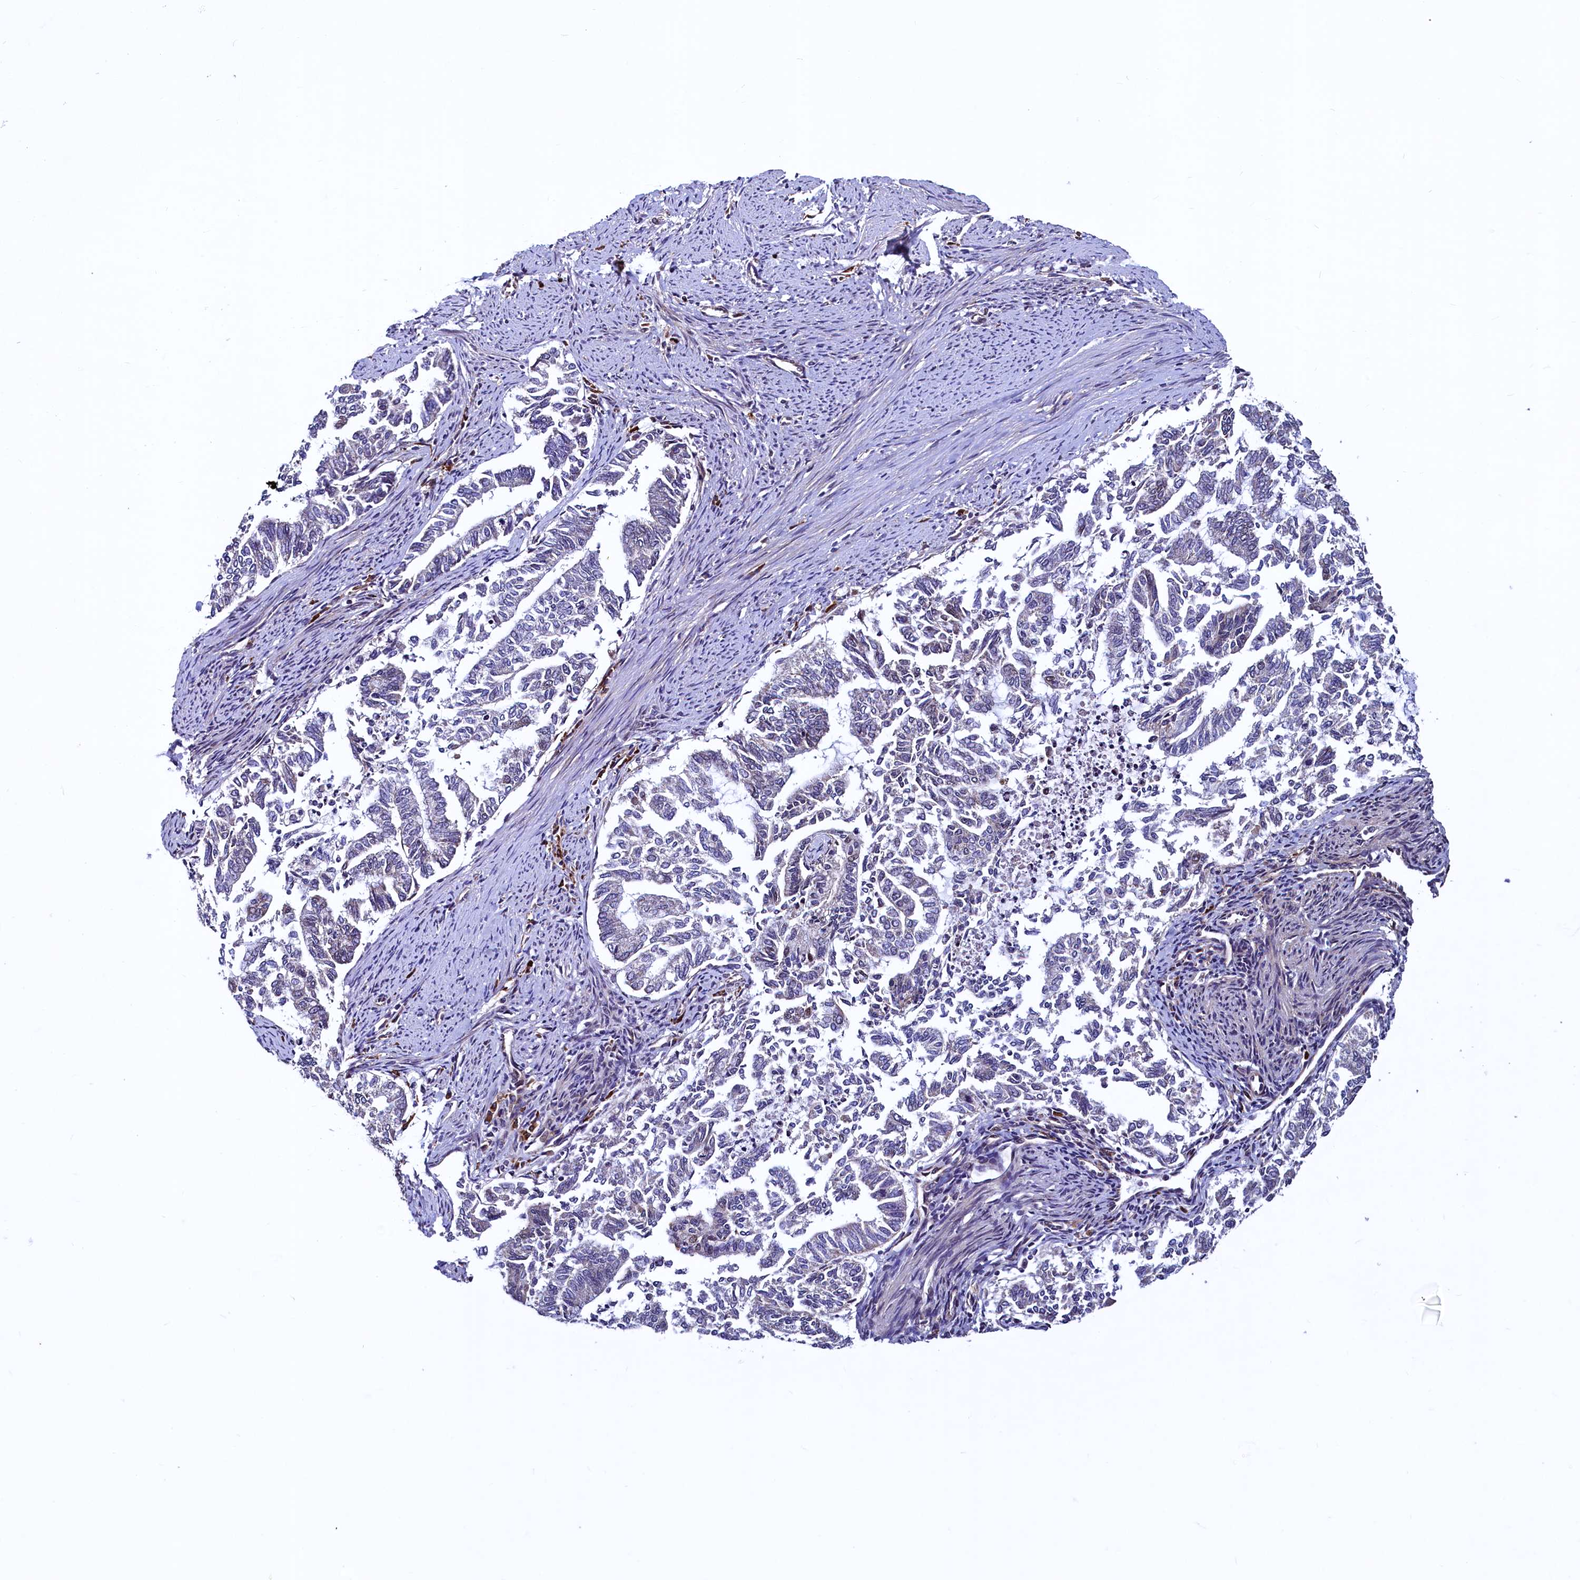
{"staining": {"intensity": "negative", "quantity": "none", "location": "none"}, "tissue": "endometrial cancer", "cell_type": "Tumor cells", "image_type": "cancer", "snomed": [{"axis": "morphology", "description": "Adenocarcinoma, NOS"}, {"axis": "topography", "description": "Endometrium"}], "caption": "Endometrial adenocarcinoma was stained to show a protein in brown. There is no significant staining in tumor cells.", "gene": "RBFA", "patient": {"sex": "female", "age": 79}}